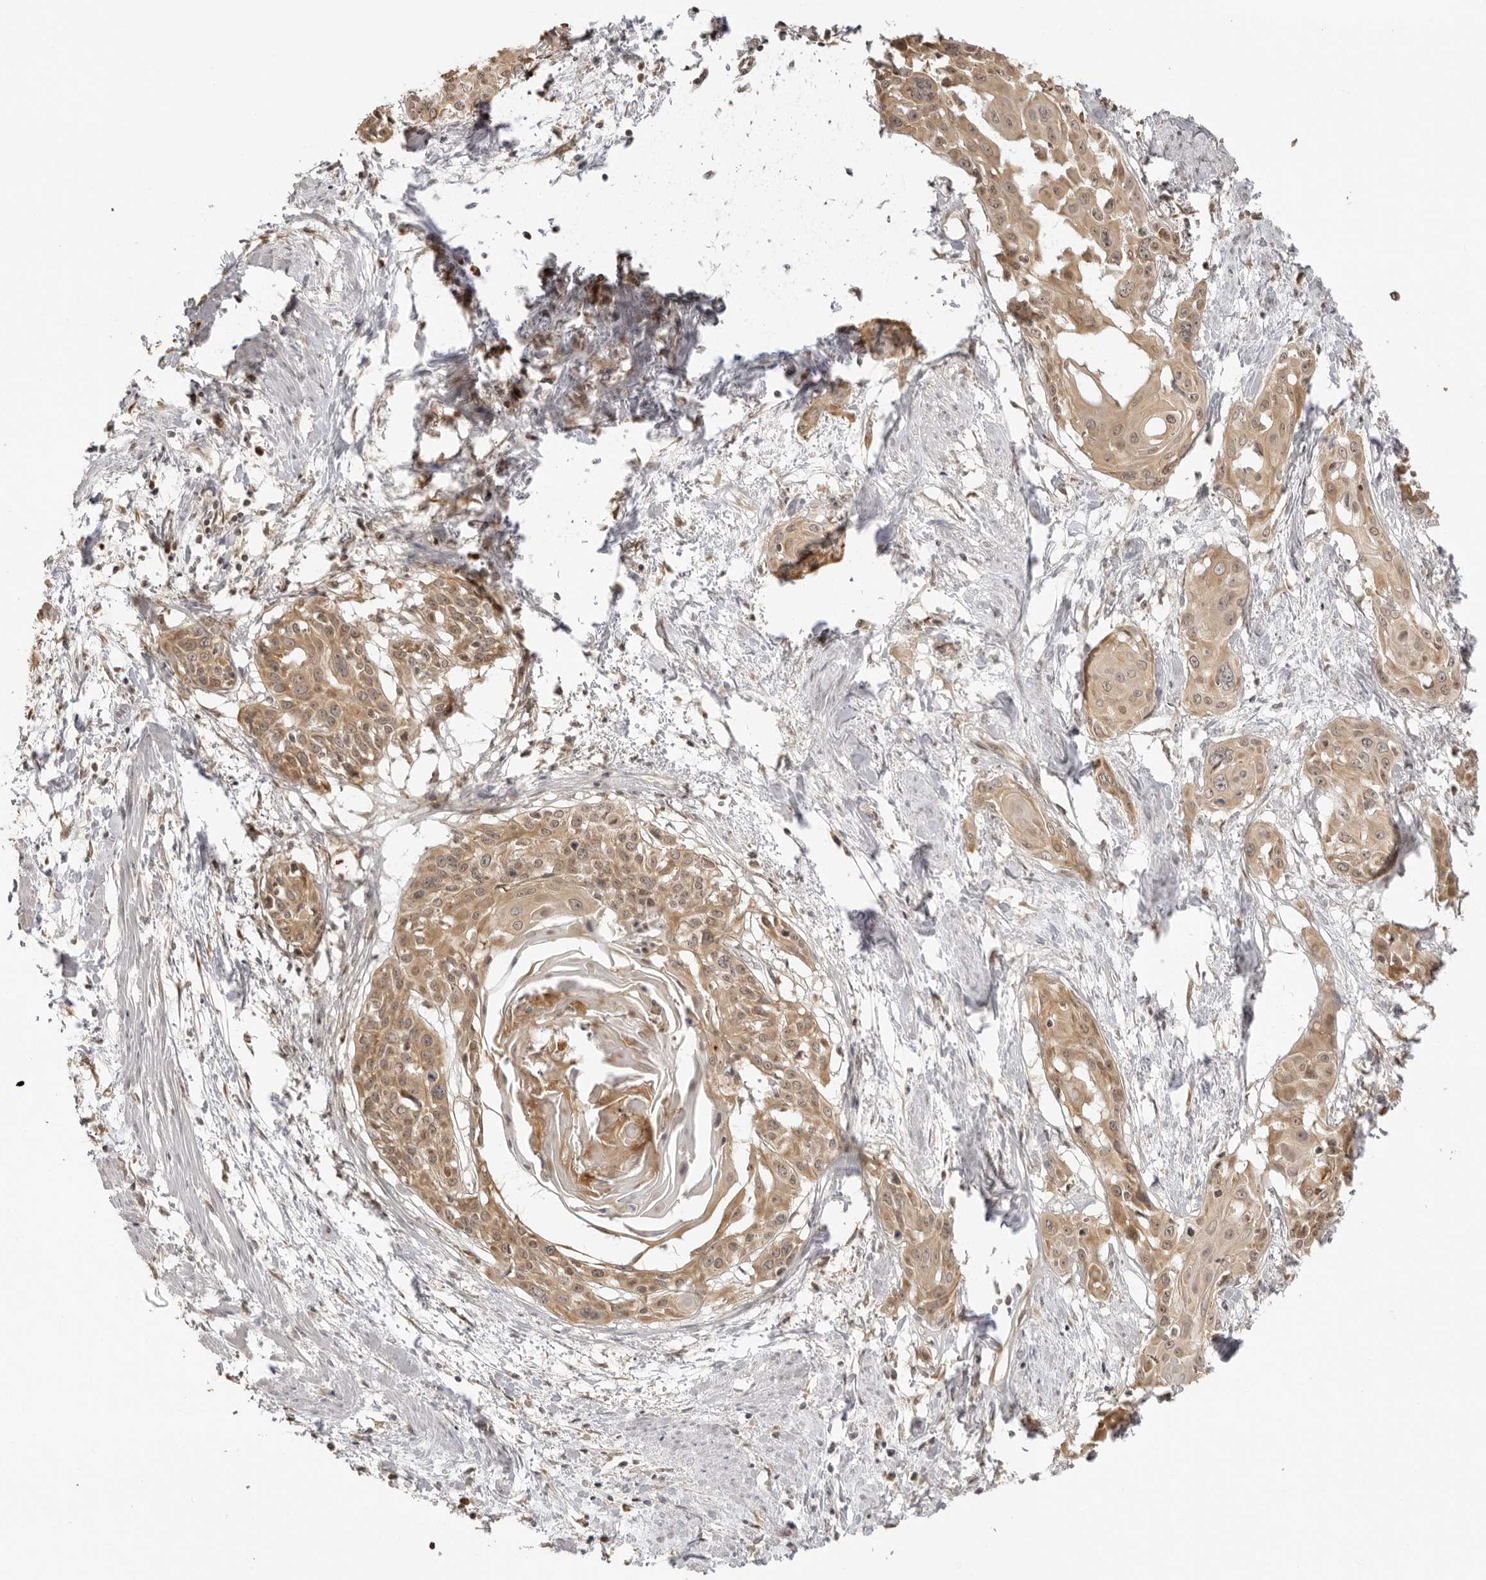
{"staining": {"intensity": "weak", "quantity": ">75%", "location": "cytoplasmic/membranous,nuclear"}, "tissue": "cervical cancer", "cell_type": "Tumor cells", "image_type": "cancer", "snomed": [{"axis": "morphology", "description": "Squamous cell carcinoma, NOS"}, {"axis": "topography", "description": "Cervix"}], "caption": "Immunohistochemistry micrograph of neoplastic tissue: human cervical squamous cell carcinoma stained using immunohistochemistry exhibits low levels of weak protein expression localized specifically in the cytoplasmic/membranous and nuclear of tumor cells, appearing as a cytoplasmic/membranous and nuclear brown color.", "gene": "PRRC2C", "patient": {"sex": "female", "age": 57}}